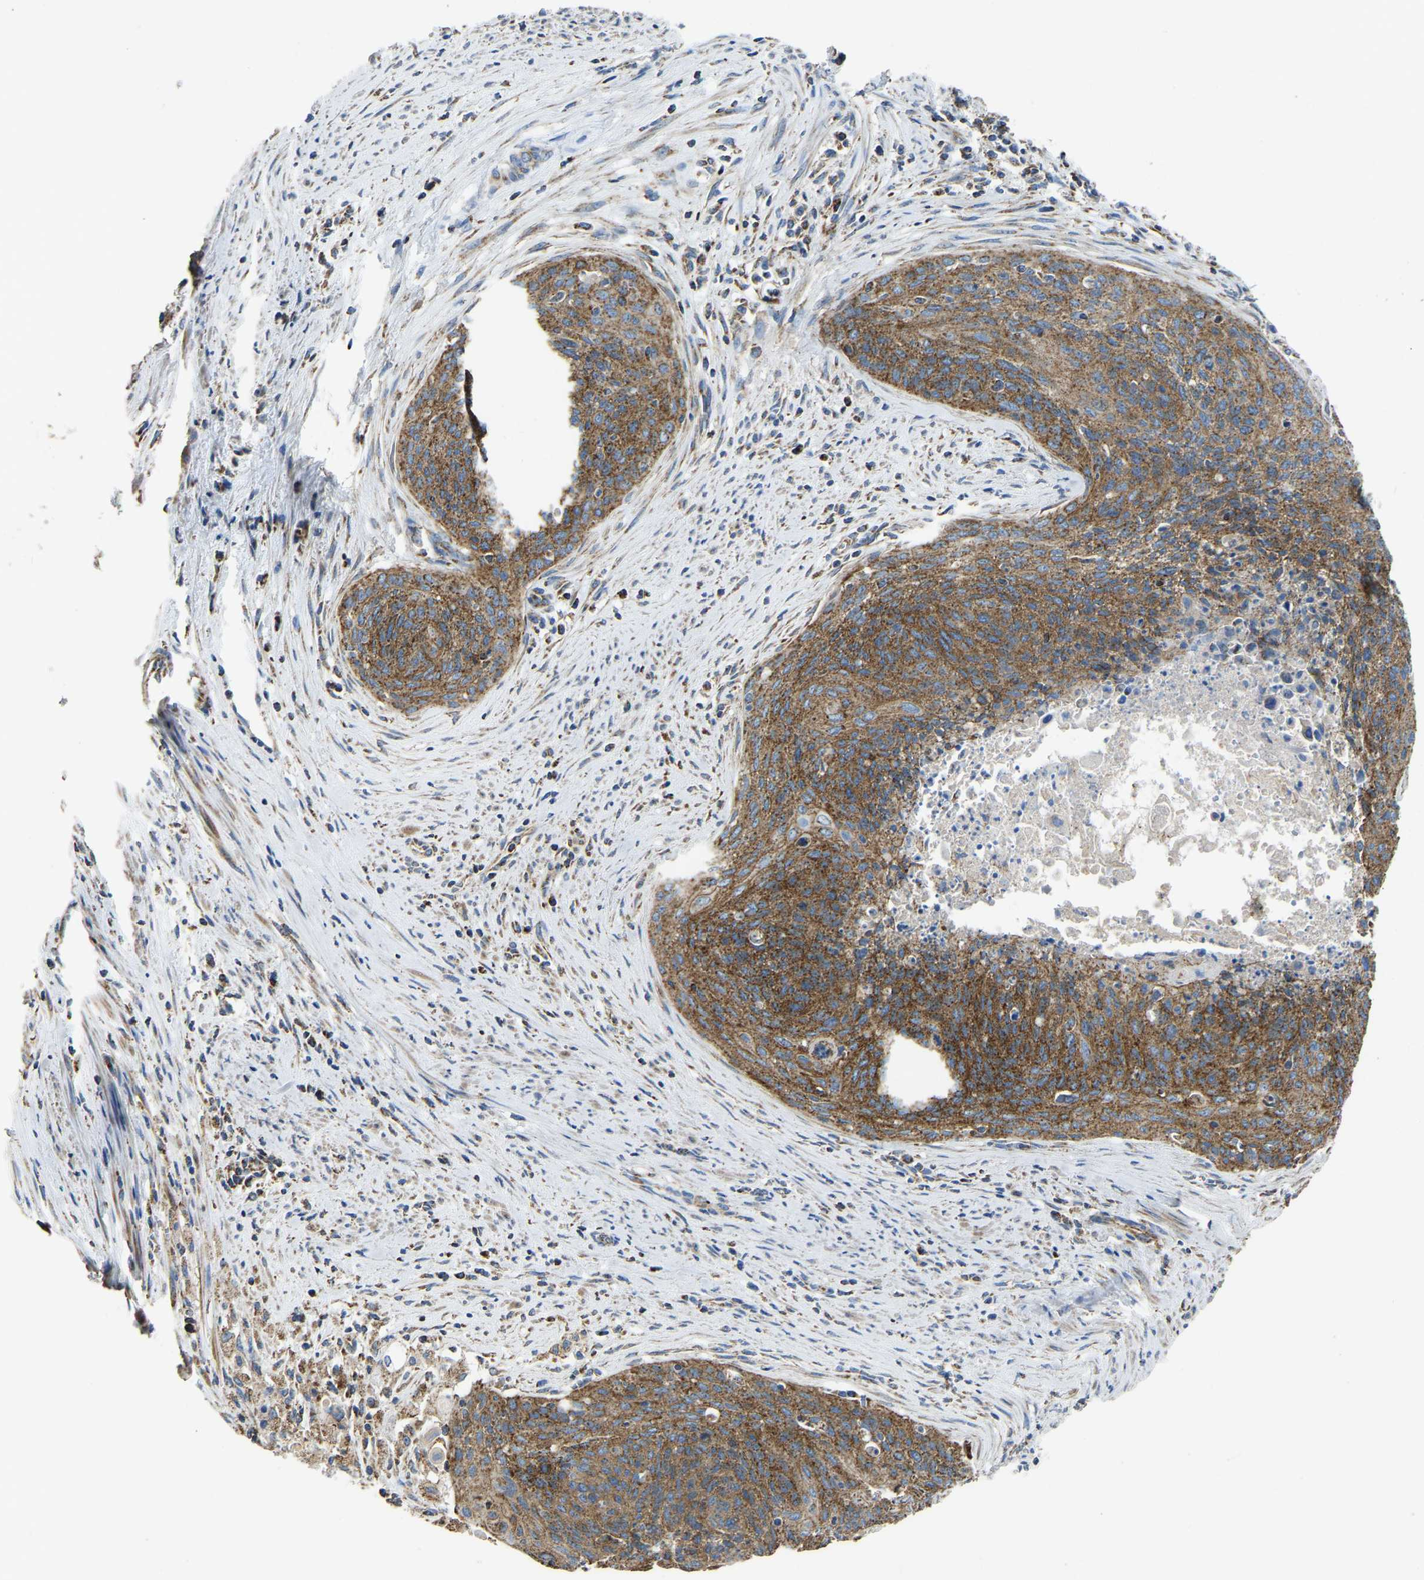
{"staining": {"intensity": "moderate", "quantity": ">75%", "location": "cytoplasmic/membranous"}, "tissue": "cervical cancer", "cell_type": "Tumor cells", "image_type": "cancer", "snomed": [{"axis": "morphology", "description": "Squamous cell carcinoma, NOS"}, {"axis": "topography", "description": "Cervix"}], "caption": "Protein positivity by immunohistochemistry (IHC) shows moderate cytoplasmic/membranous staining in about >75% of tumor cells in squamous cell carcinoma (cervical).", "gene": "ETFA", "patient": {"sex": "female", "age": 55}}